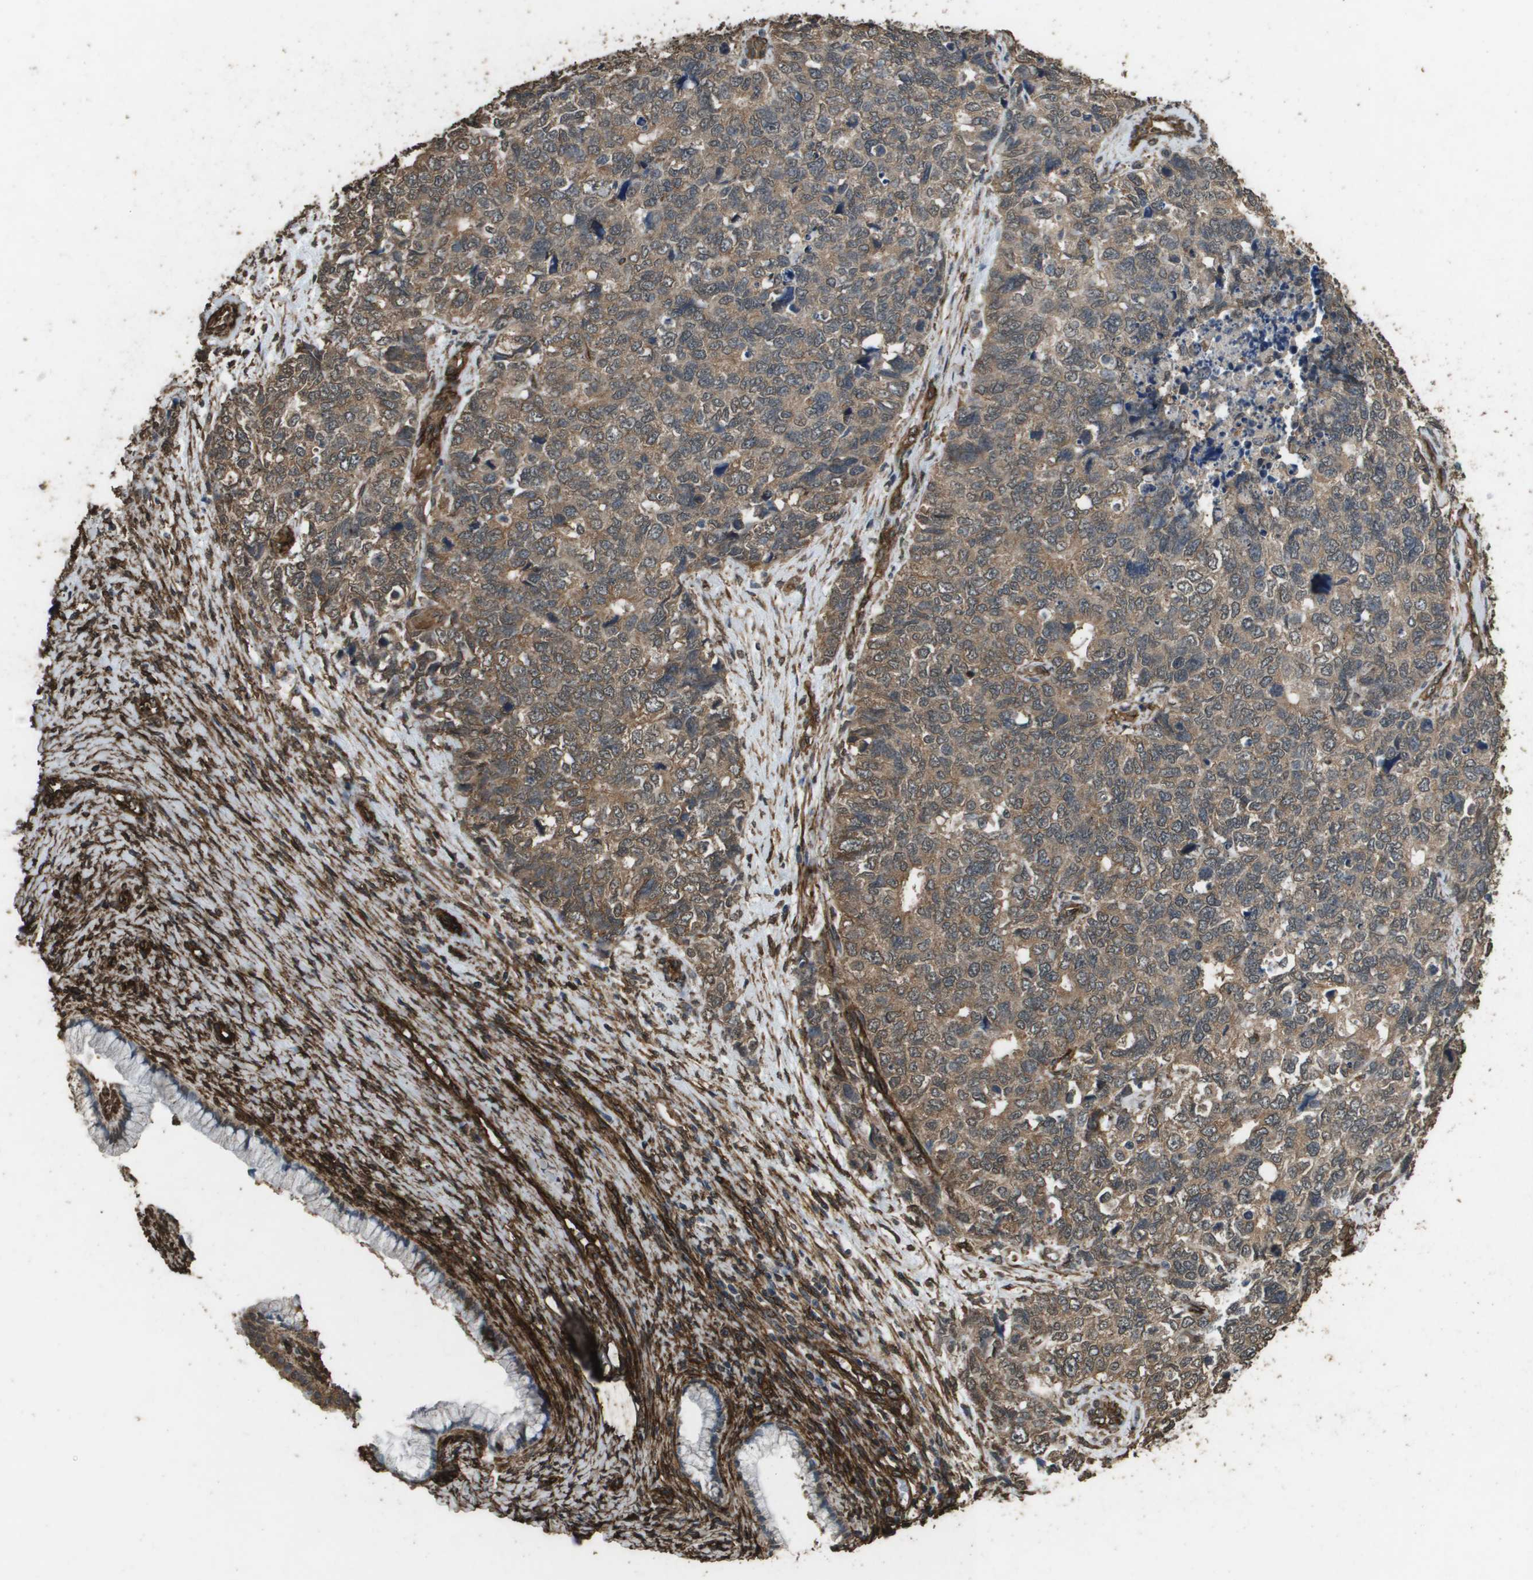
{"staining": {"intensity": "moderate", "quantity": ">75%", "location": "cytoplasmic/membranous"}, "tissue": "cervical cancer", "cell_type": "Tumor cells", "image_type": "cancer", "snomed": [{"axis": "morphology", "description": "Squamous cell carcinoma, NOS"}, {"axis": "topography", "description": "Cervix"}], "caption": "Immunohistochemistry of human cervical squamous cell carcinoma displays medium levels of moderate cytoplasmic/membranous positivity in approximately >75% of tumor cells.", "gene": "AAMP", "patient": {"sex": "female", "age": 63}}